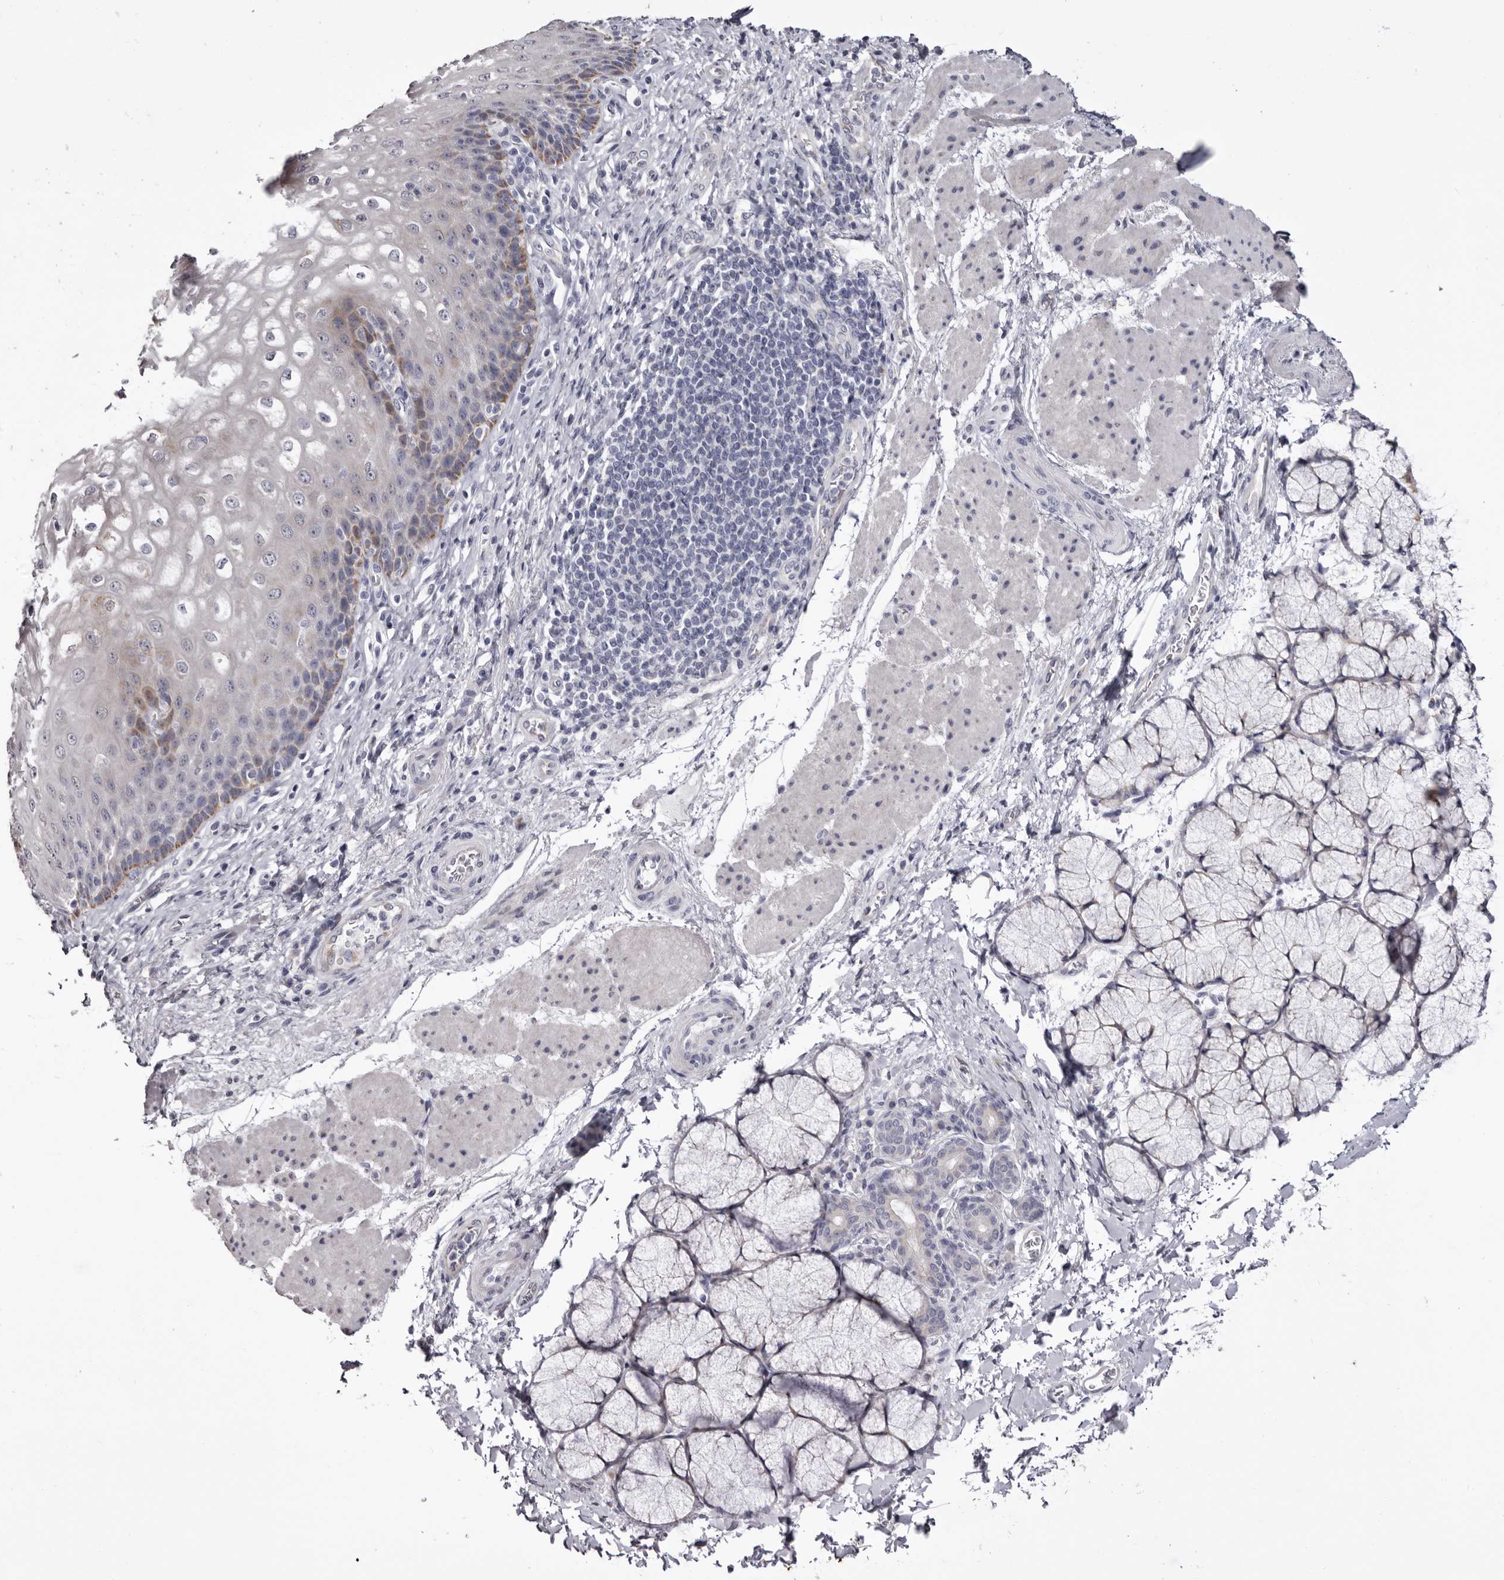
{"staining": {"intensity": "moderate", "quantity": "<25%", "location": "cytoplasmic/membranous"}, "tissue": "esophagus", "cell_type": "Squamous epithelial cells", "image_type": "normal", "snomed": [{"axis": "morphology", "description": "Normal tissue, NOS"}, {"axis": "topography", "description": "Esophagus"}], "caption": "Esophagus was stained to show a protein in brown. There is low levels of moderate cytoplasmic/membranous staining in approximately <25% of squamous epithelial cells. Nuclei are stained in blue.", "gene": "CASQ1", "patient": {"sex": "male", "age": 54}}